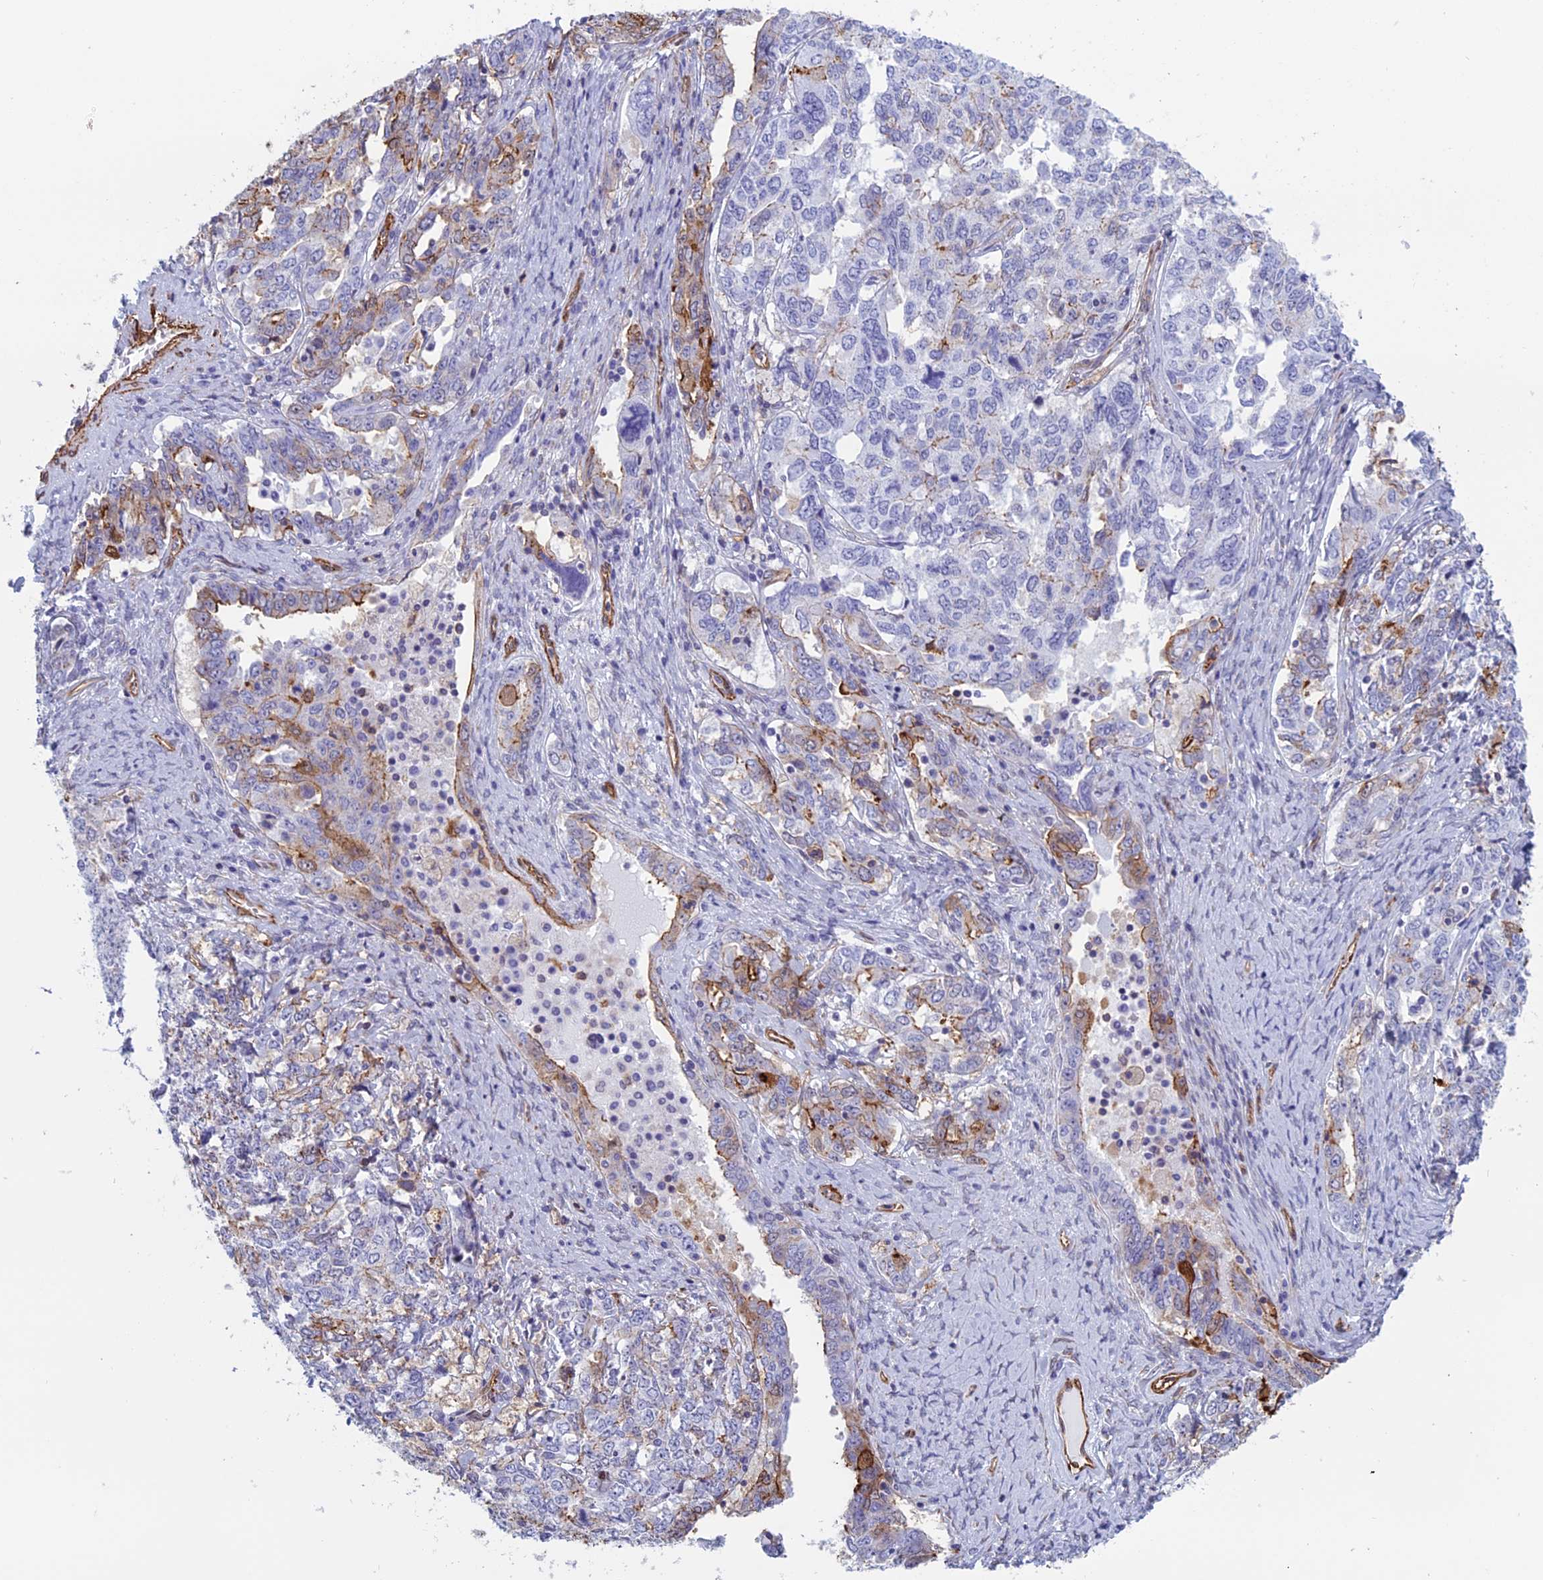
{"staining": {"intensity": "moderate", "quantity": "<25%", "location": "cytoplasmic/membranous"}, "tissue": "ovarian cancer", "cell_type": "Tumor cells", "image_type": "cancer", "snomed": [{"axis": "morphology", "description": "Carcinoma, endometroid"}, {"axis": "topography", "description": "Ovary"}], "caption": "IHC histopathology image of neoplastic tissue: endometroid carcinoma (ovarian) stained using immunohistochemistry (IHC) demonstrates low levels of moderate protein expression localized specifically in the cytoplasmic/membranous of tumor cells, appearing as a cytoplasmic/membranous brown color.", "gene": "ANGPTL2", "patient": {"sex": "female", "age": 62}}